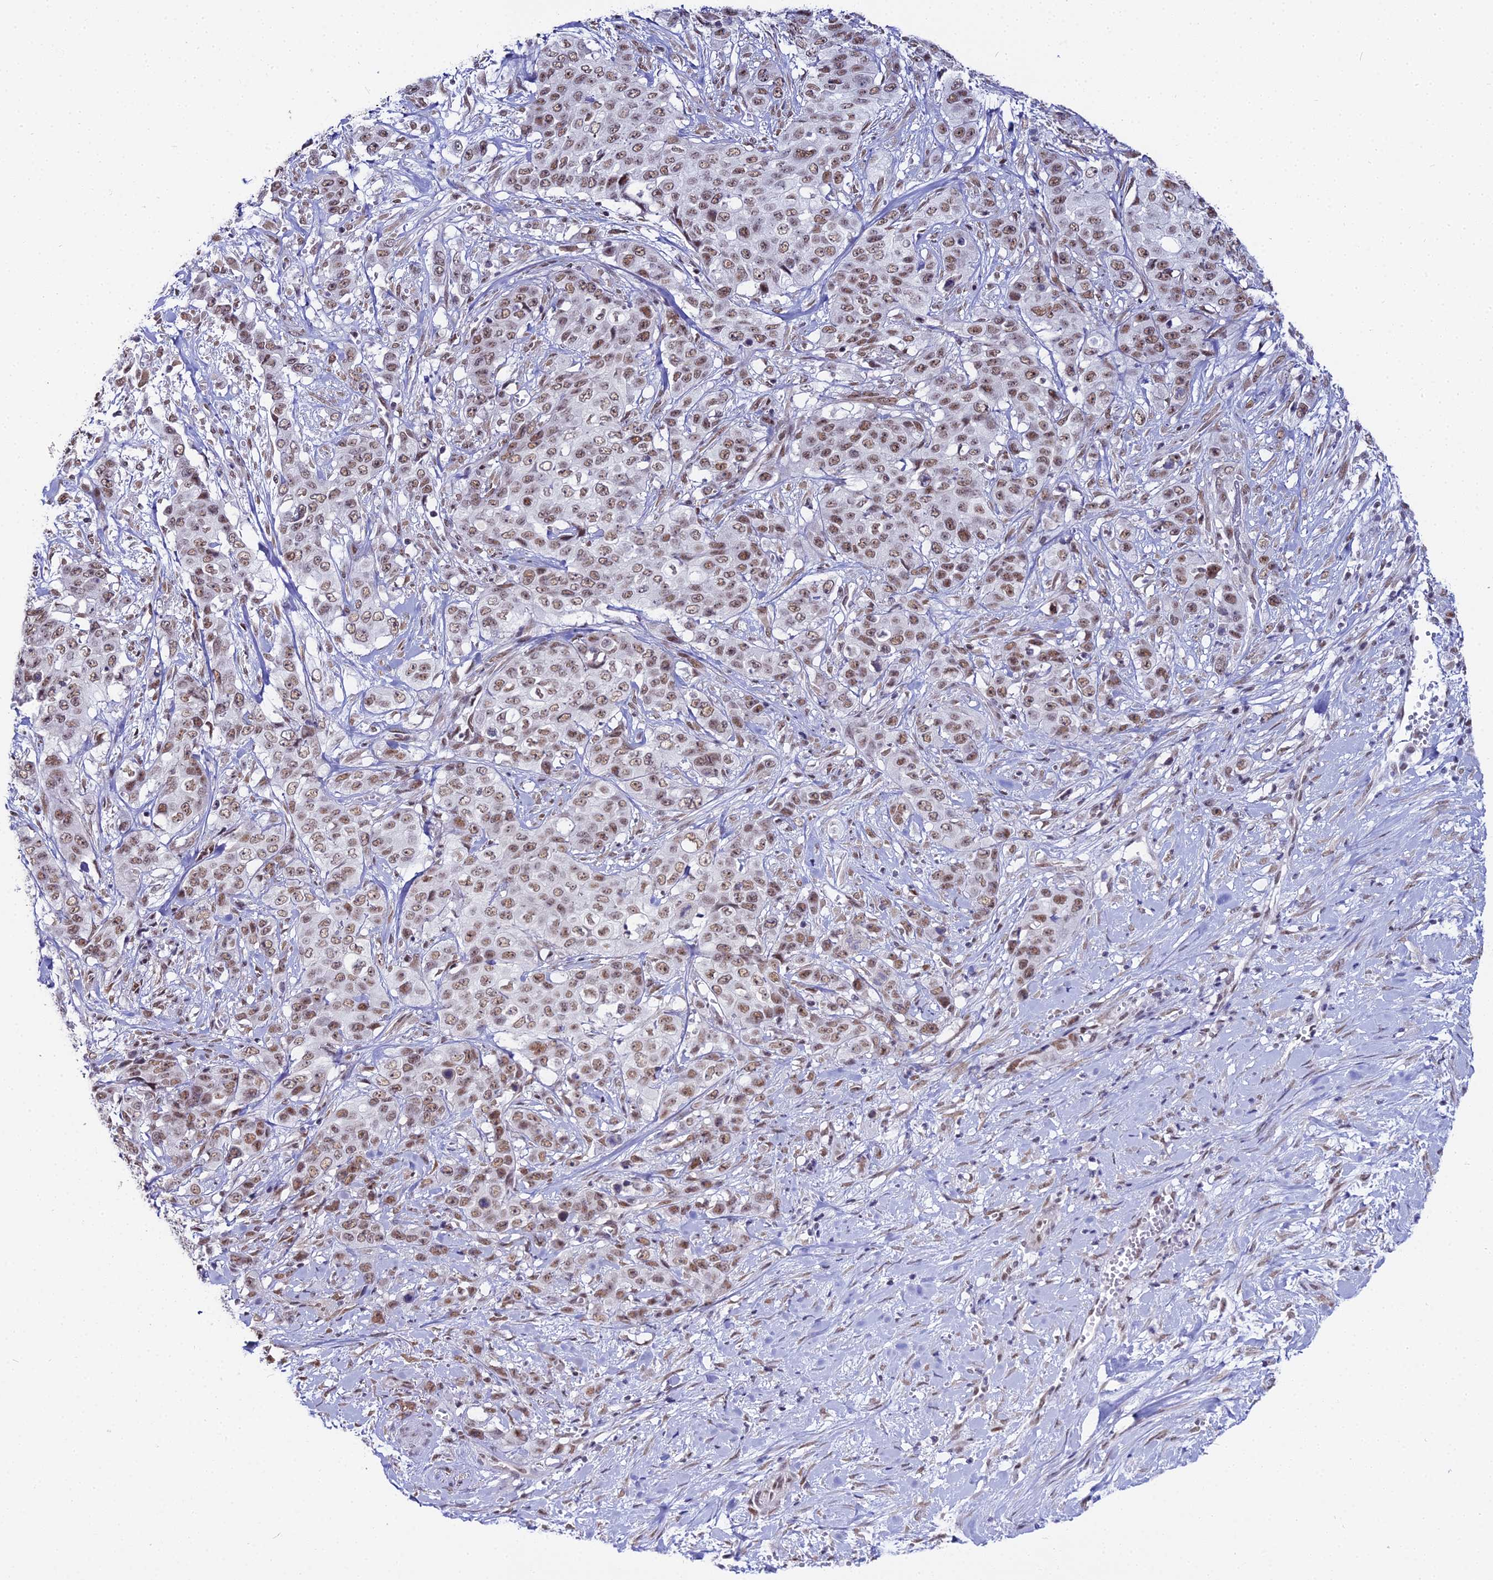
{"staining": {"intensity": "moderate", "quantity": ">75%", "location": "nuclear"}, "tissue": "stomach cancer", "cell_type": "Tumor cells", "image_type": "cancer", "snomed": [{"axis": "morphology", "description": "Adenocarcinoma, NOS"}, {"axis": "topography", "description": "Stomach, upper"}], "caption": "Immunohistochemistry (IHC) image of neoplastic tissue: human stomach cancer (adenocarcinoma) stained using immunohistochemistry (IHC) reveals medium levels of moderate protein expression localized specifically in the nuclear of tumor cells, appearing as a nuclear brown color.", "gene": "RBM12", "patient": {"sex": "male", "age": 62}}